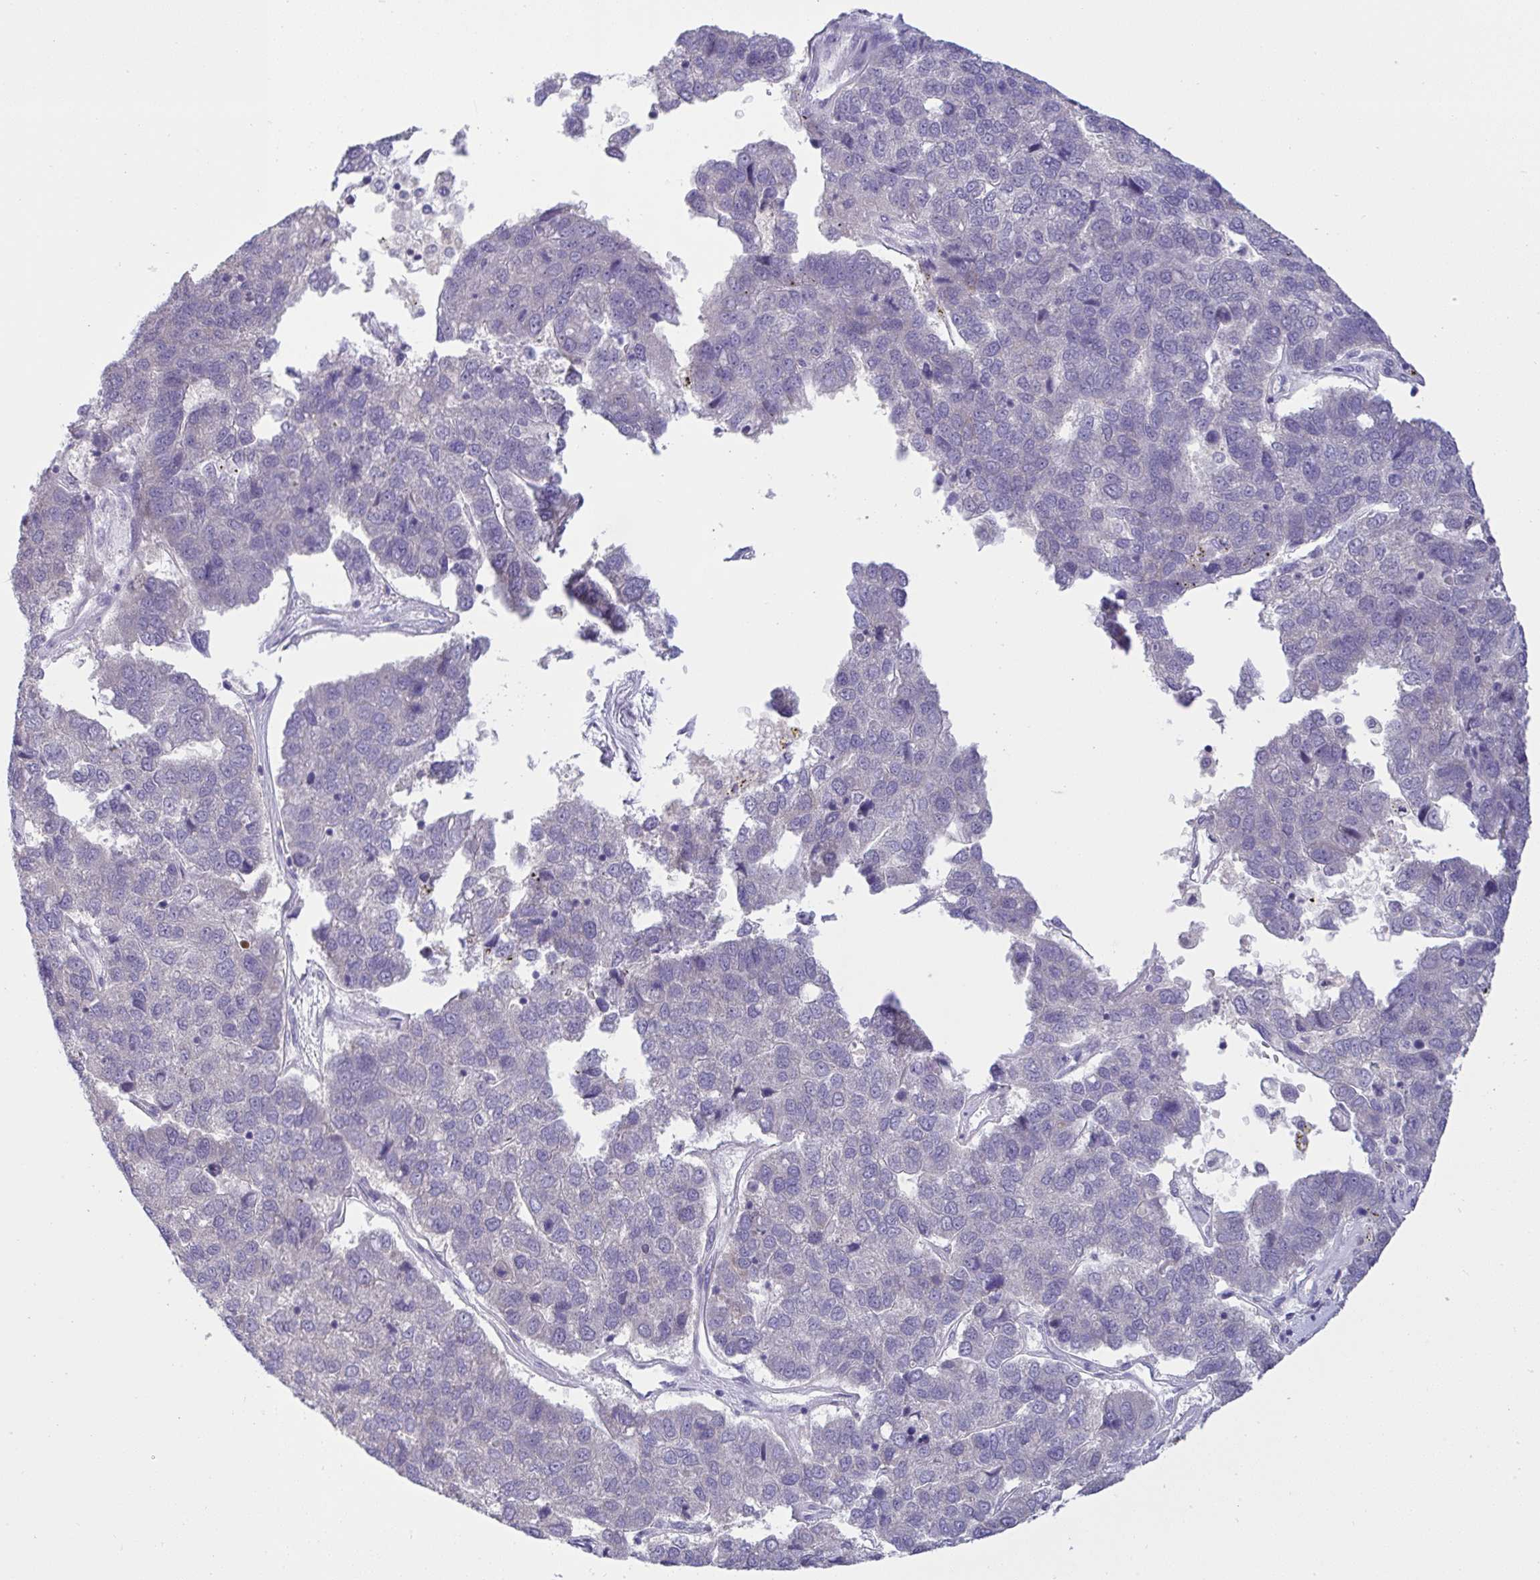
{"staining": {"intensity": "negative", "quantity": "none", "location": "none"}, "tissue": "pancreatic cancer", "cell_type": "Tumor cells", "image_type": "cancer", "snomed": [{"axis": "morphology", "description": "Adenocarcinoma, NOS"}, {"axis": "topography", "description": "Pancreas"}], "caption": "High power microscopy histopathology image of an immunohistochemistry (IHC) micrograph of pancreatic cancer (adenocarcinoma), revealing no significant expression in tumor cells. (DAB immunohistochemistry, high magnification).", "gene": "TMEM41A", "patient": {"sex": "female", "age": 61}}